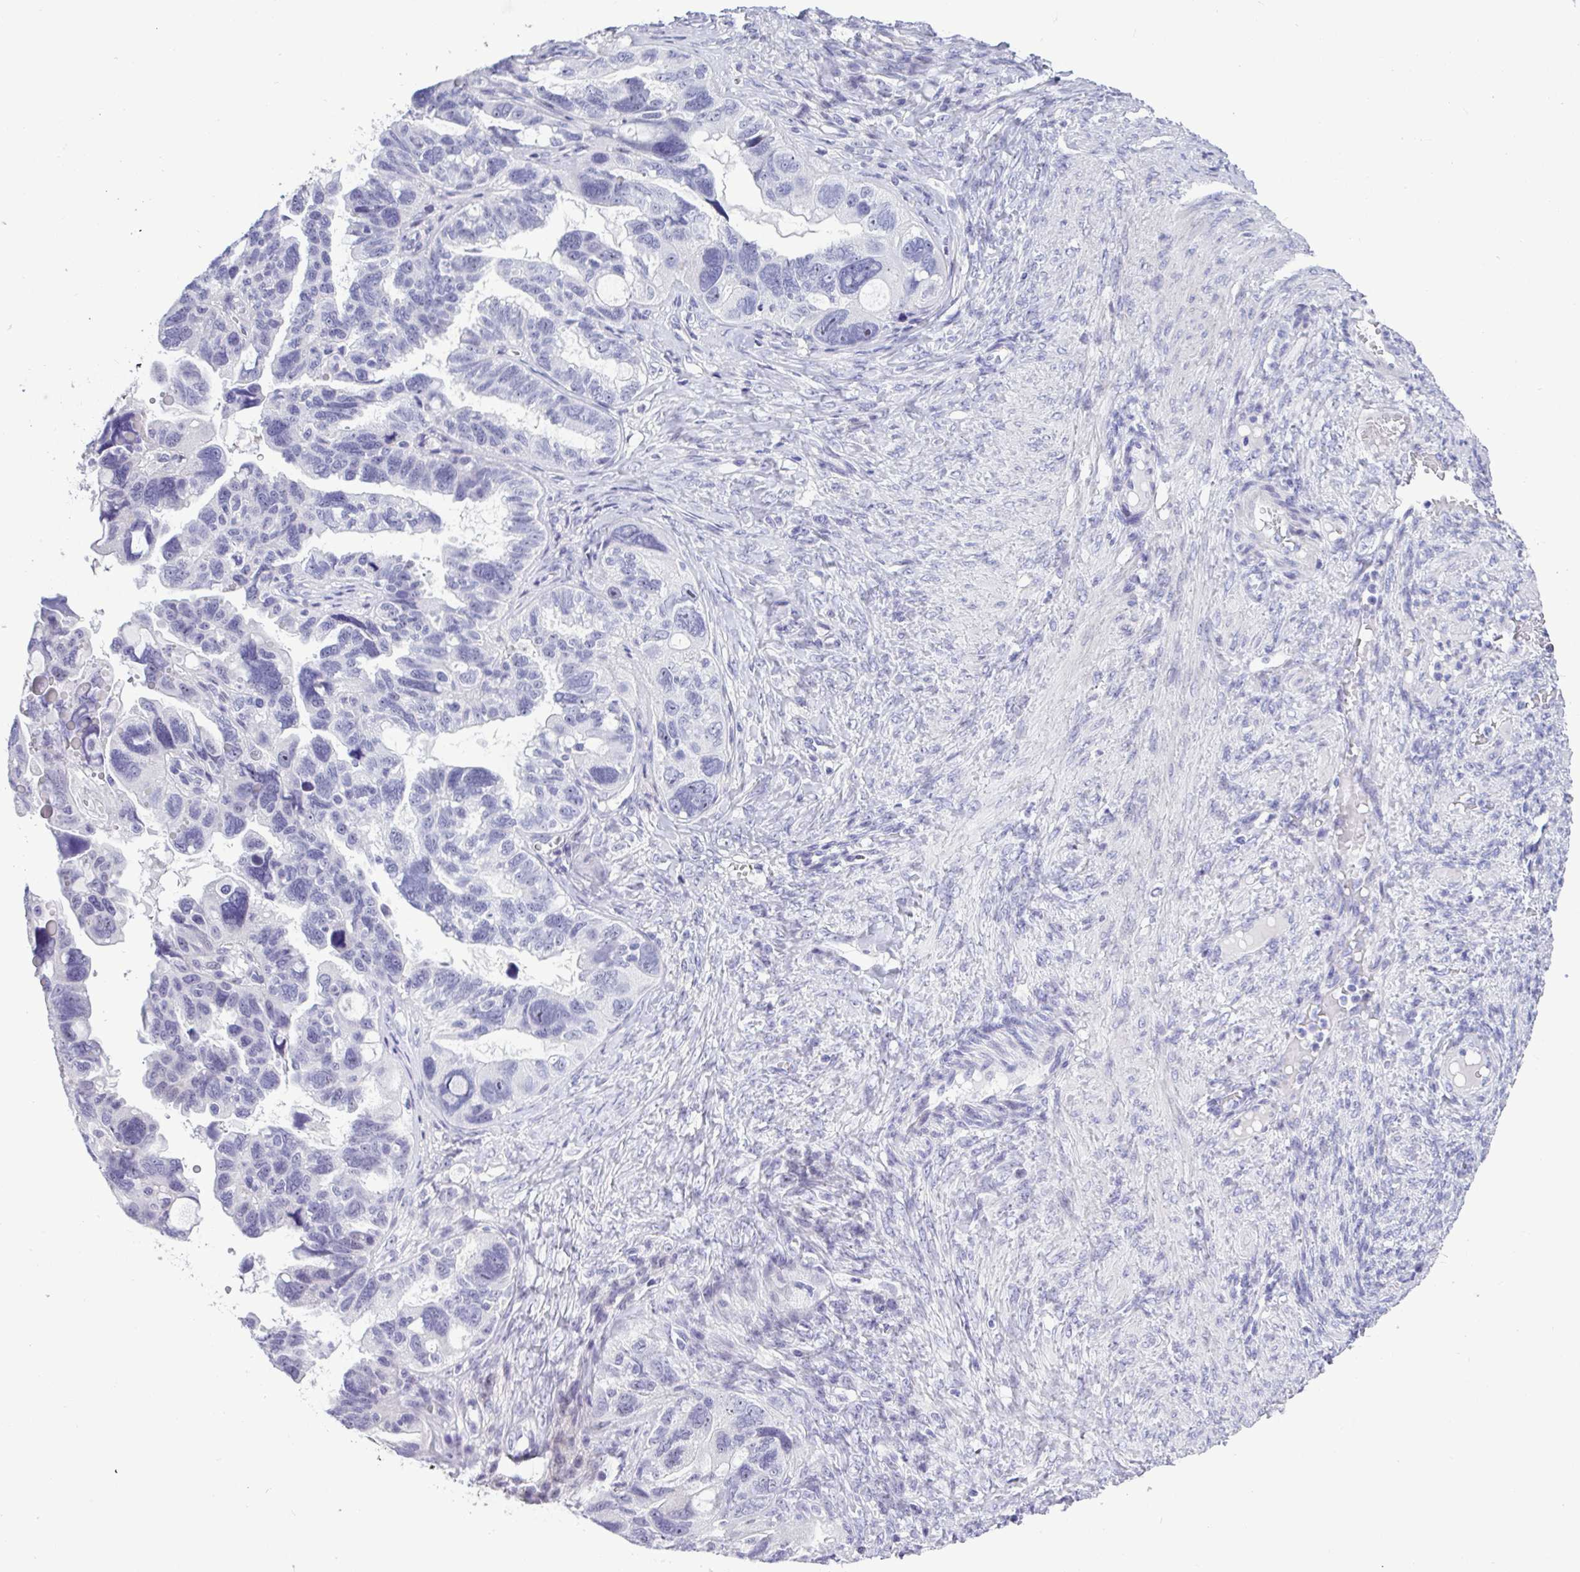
{"staining": {"intensity": "negative", "quantity": "none", "location": "none"}, "tissue": "ovarian cancer", "cell_type": "Tumor cells", "image_type": "cancer", "snomed": [{"axis": "morphology", "description": "Cystadenocarcinoma, serous, NOS"}, {"axis": "topography", "description": "Ovary"}], "caption": "The IHC photomicrograph has no significant positivity in tumor cells of ovarian cancer (serous cystadenocarcinoma) tissue. (DAB (3,3'-diaminobenzidine) immunohistochemistry with hematoxylin counter stain).", "gene": "YBX2", "patient": {"sex": "female", "age": 60}}